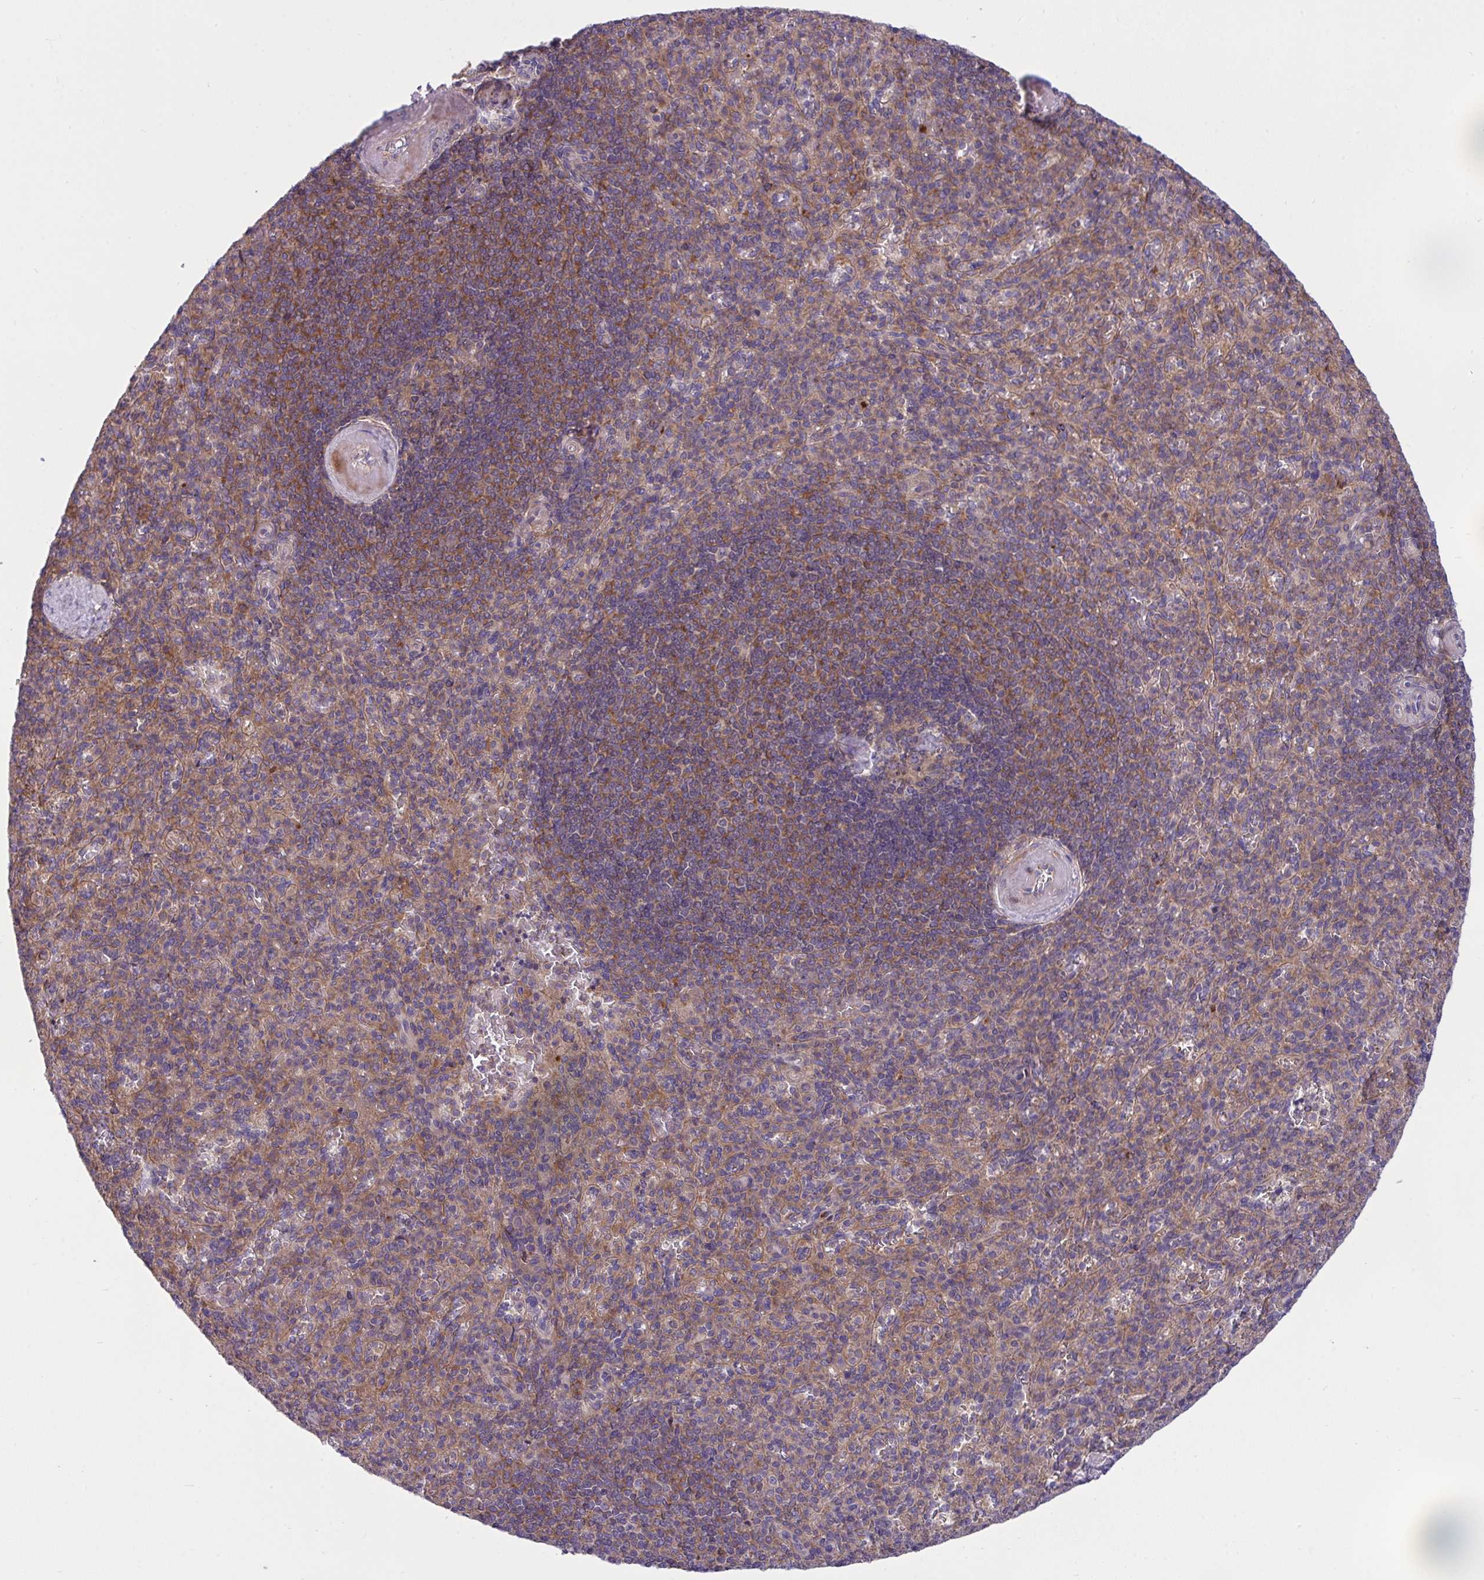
{"staining": {"intensity": "moderate", "quantity": "25%-75%", "location": "cytoplasmic/membranous"}, "tissue": "spleen", "cell_type": "Cells in red pulp", "image_type": "normal", "snomed": [{"axis": "morphology", "description": "Normal tissue, NOS"}, {"axis": "topography", "description": "Spleen"}], "caption": "Protein staining of benign spleen demonstrates moderate cytoplasmic/membranous expression in approximately 25%-75% of cells in red pulp. (Brightfield microscopy of DAB IHC at high magnification).", "gene": "GRB14", "patient": {"sex": "female", "age": 74}}